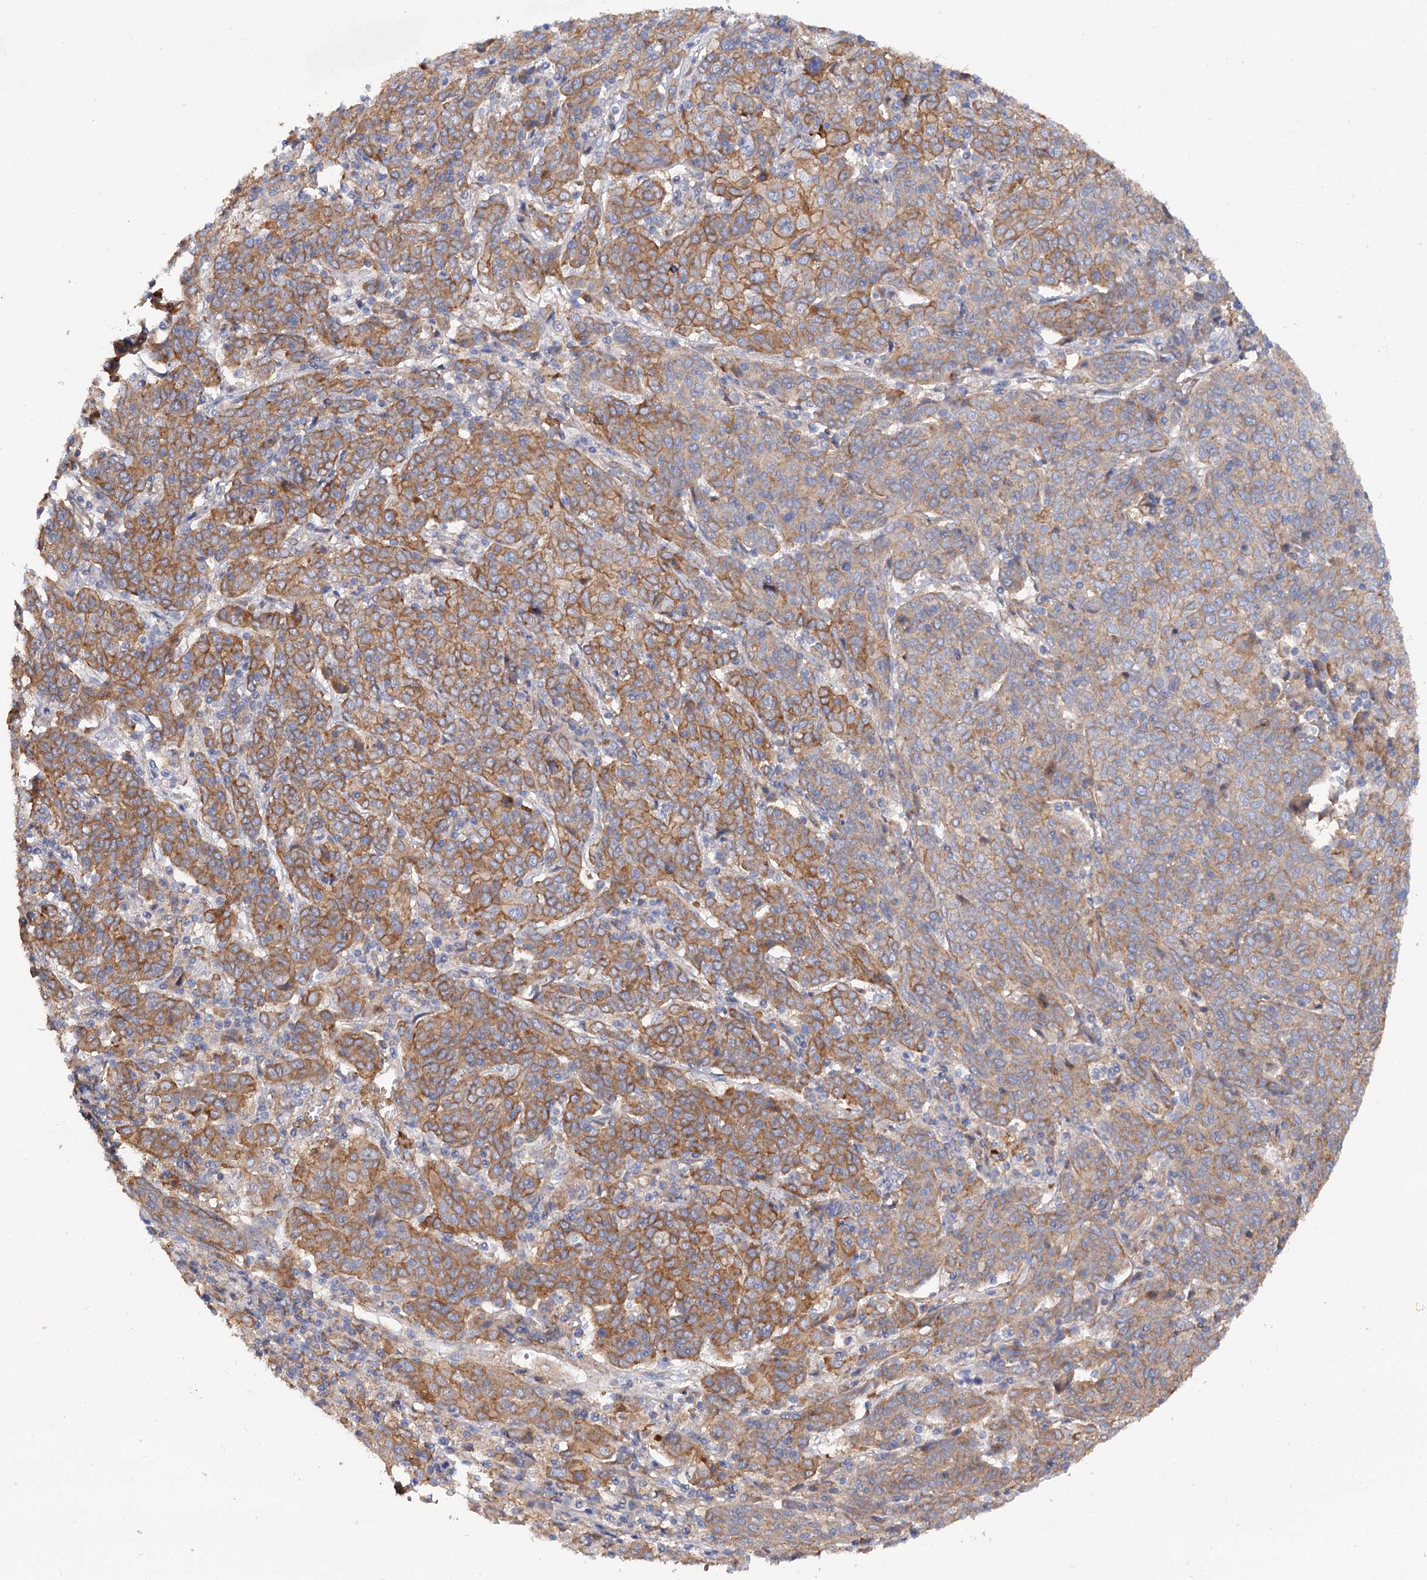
{"staining": {"intensity": "moderate", "quantity": "25%-75%", "location": "cytoplasmic/membranous"}, "tissue": "cervical cancer", "cell_type": "Tumor cells", "image_type": "cancer", "snomed": [{"axis": "morphology", "description": "Squamous cell carcinoma, NOS"}, {"axis": "topography", "description": "Cervix"}], "caption": "IHC histopathology image of neoplastic tissue: human cervical squamous cell carcinoma stained using IHC displays medium levels of moderate protein expression localized specifically in the cytoplasmic/membranous of tumor cells, appearing as a cytoplasmic/membranous brown color.", "gene": "CSAD", "patient": {"sex": "female", "age": 67}}